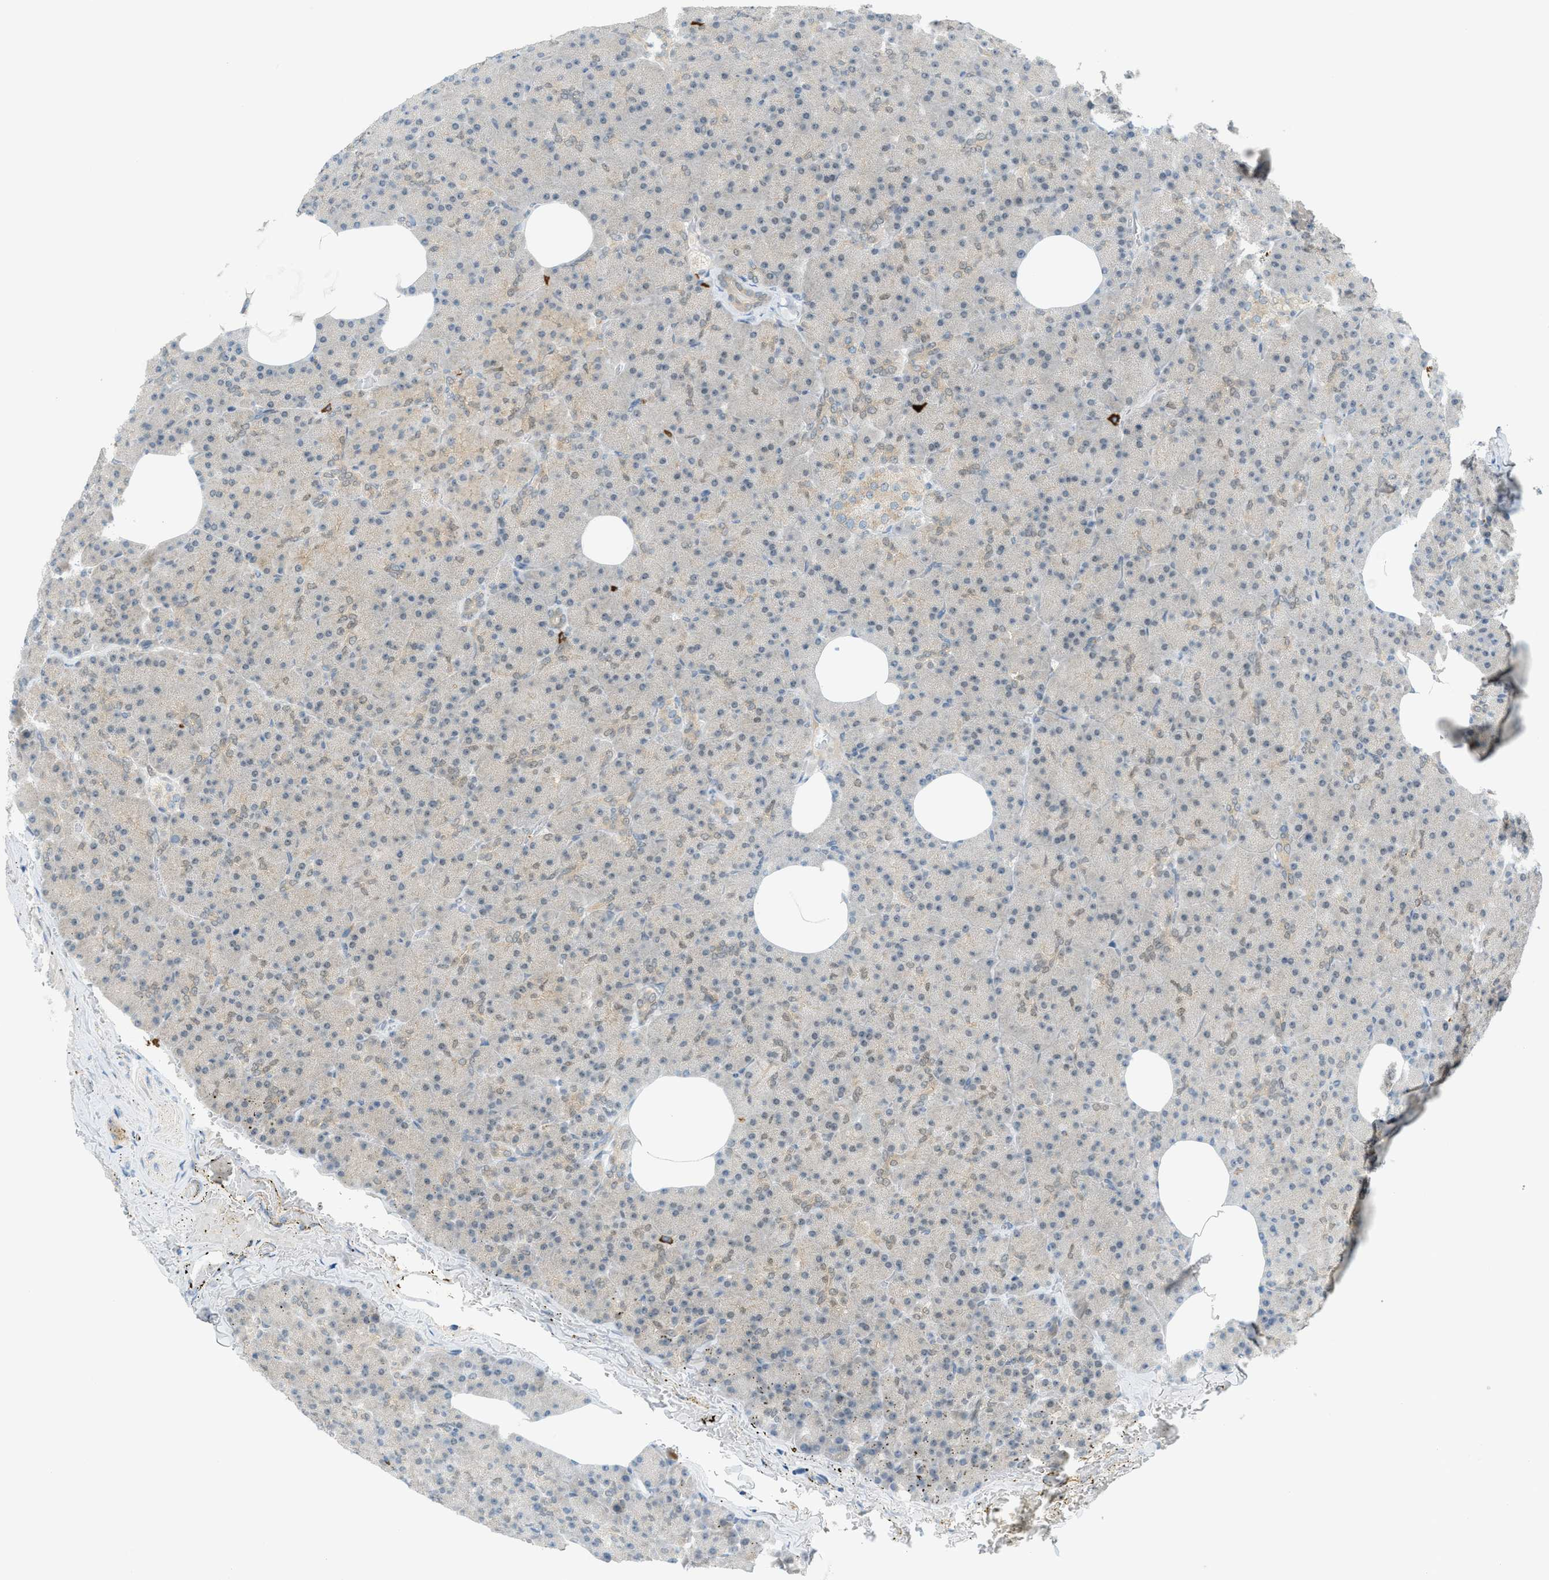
{"staining": {"intensity": "weak", "quantity": "25%-75%", "location": "cytoplasmic/membranous,nuclear"}, "tissue": "pancreas", "cell_type": "Exocrine glandular cells", "image_type": "normal", "snomed": [{"axis": "morphology", "description": "Normal tissue, NOS"}, {"axis": "topography", "description": "Pancreas"}], "caption": "Immunohistochemical staining of normal pancreas demonstrates weak cytoplasmic/membranous,nuclear protein staining in approximately 25%-75% of exocrine glandular cells. Using DAB (3,3'-diaminobenzidine) (brown) and hematoxylin (blue) stains, captured at high magnification using brightfield microscopy.", "gene": "DYRK1A", "patient": {"sex": "female", "age": 35}}